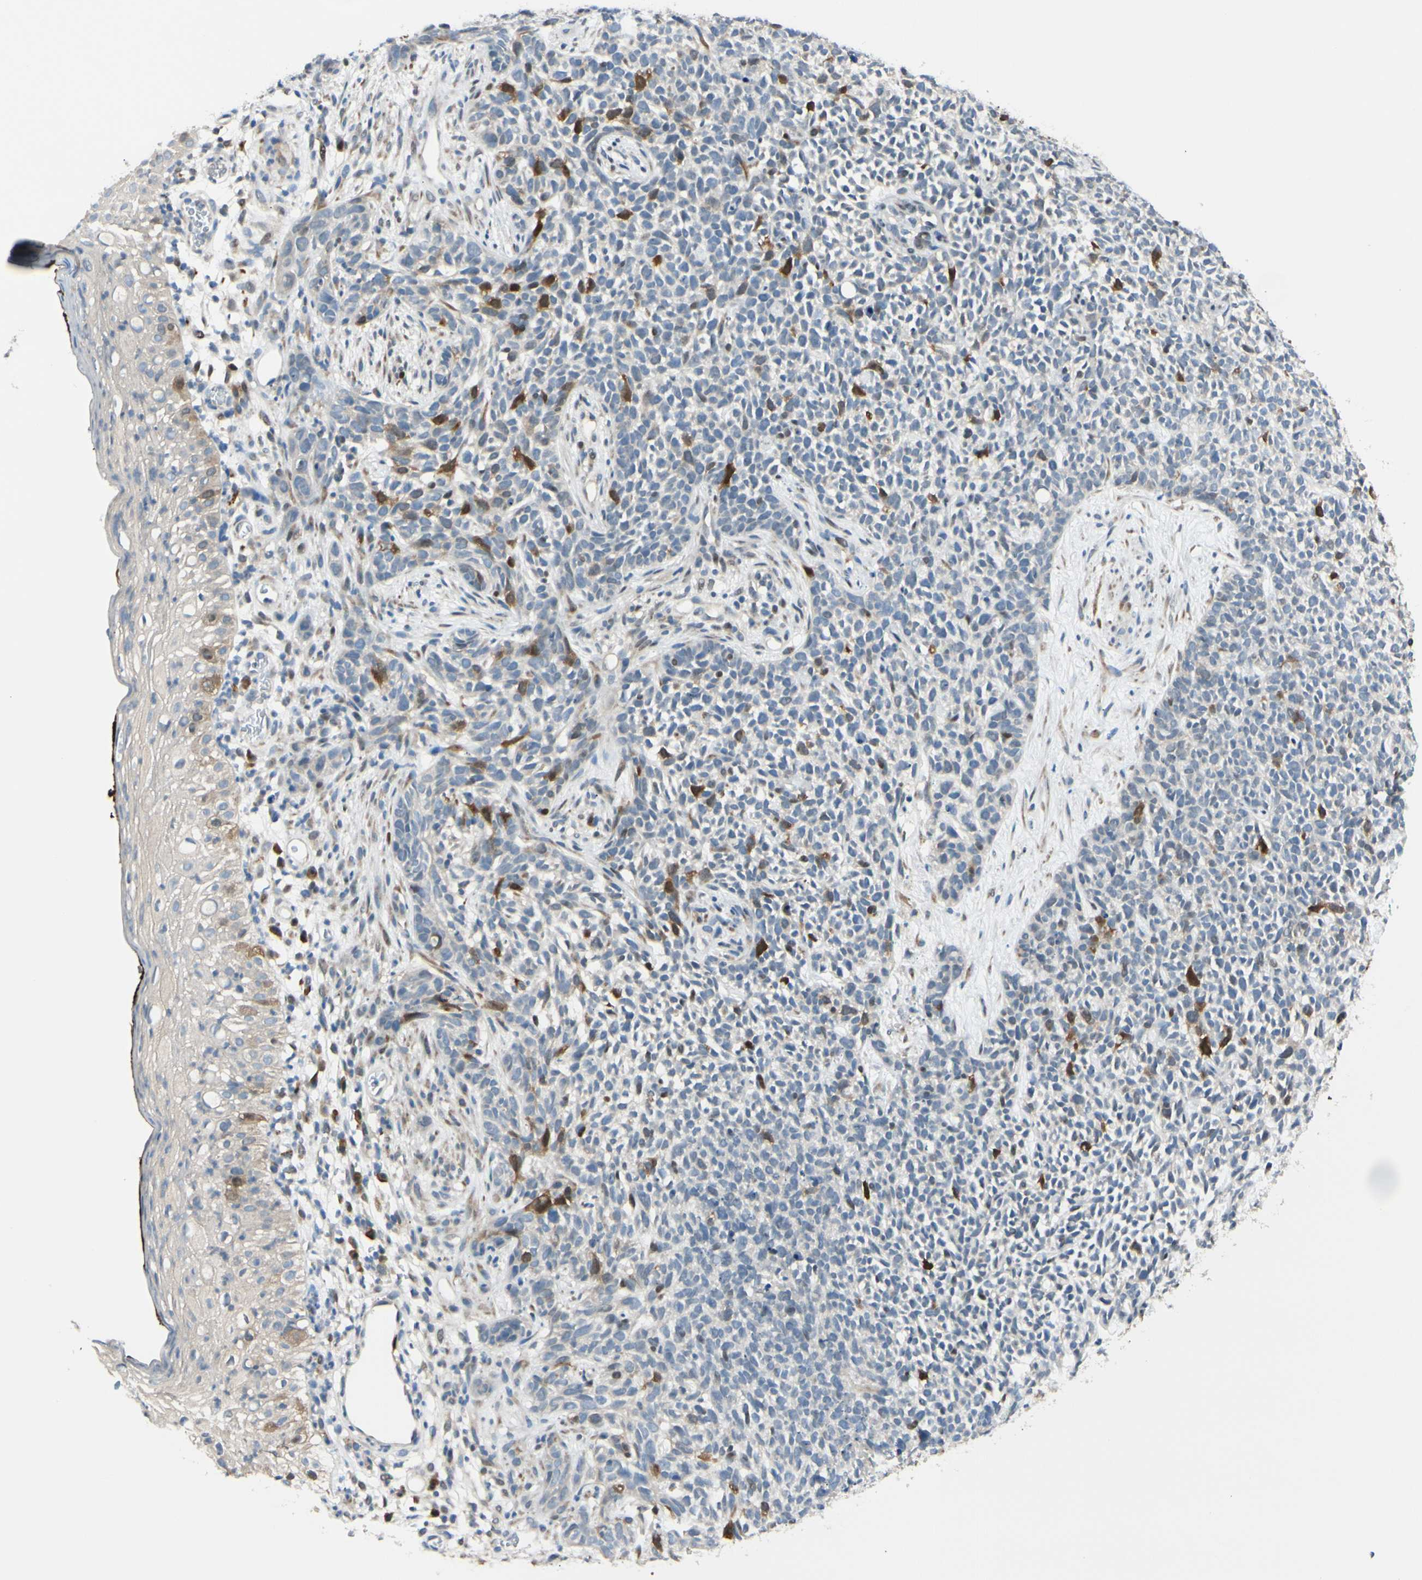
{"staining": {"intensity": "strong", "quantity": "<25%", "location": "cytoplasmic/membranous,nuclear"}, "tissue": "skin cancer", "cell_type": "Tumor cells", "image_type": "cancer", "snomed": [{"axis": "morphology", "description": "Basal cell carcinoma"}, {"axis": "topography", "description": "Skin"}], "caption": "Immunohistochemistry of skin cancer (basal cell carcinoma) displays medium levels of strong cytoplasmic/membranous and nuclear positivity in approximately <25% of tumor cells.", "gene": "PTTG1", "patient": {"sex": "female", "age": 84}}